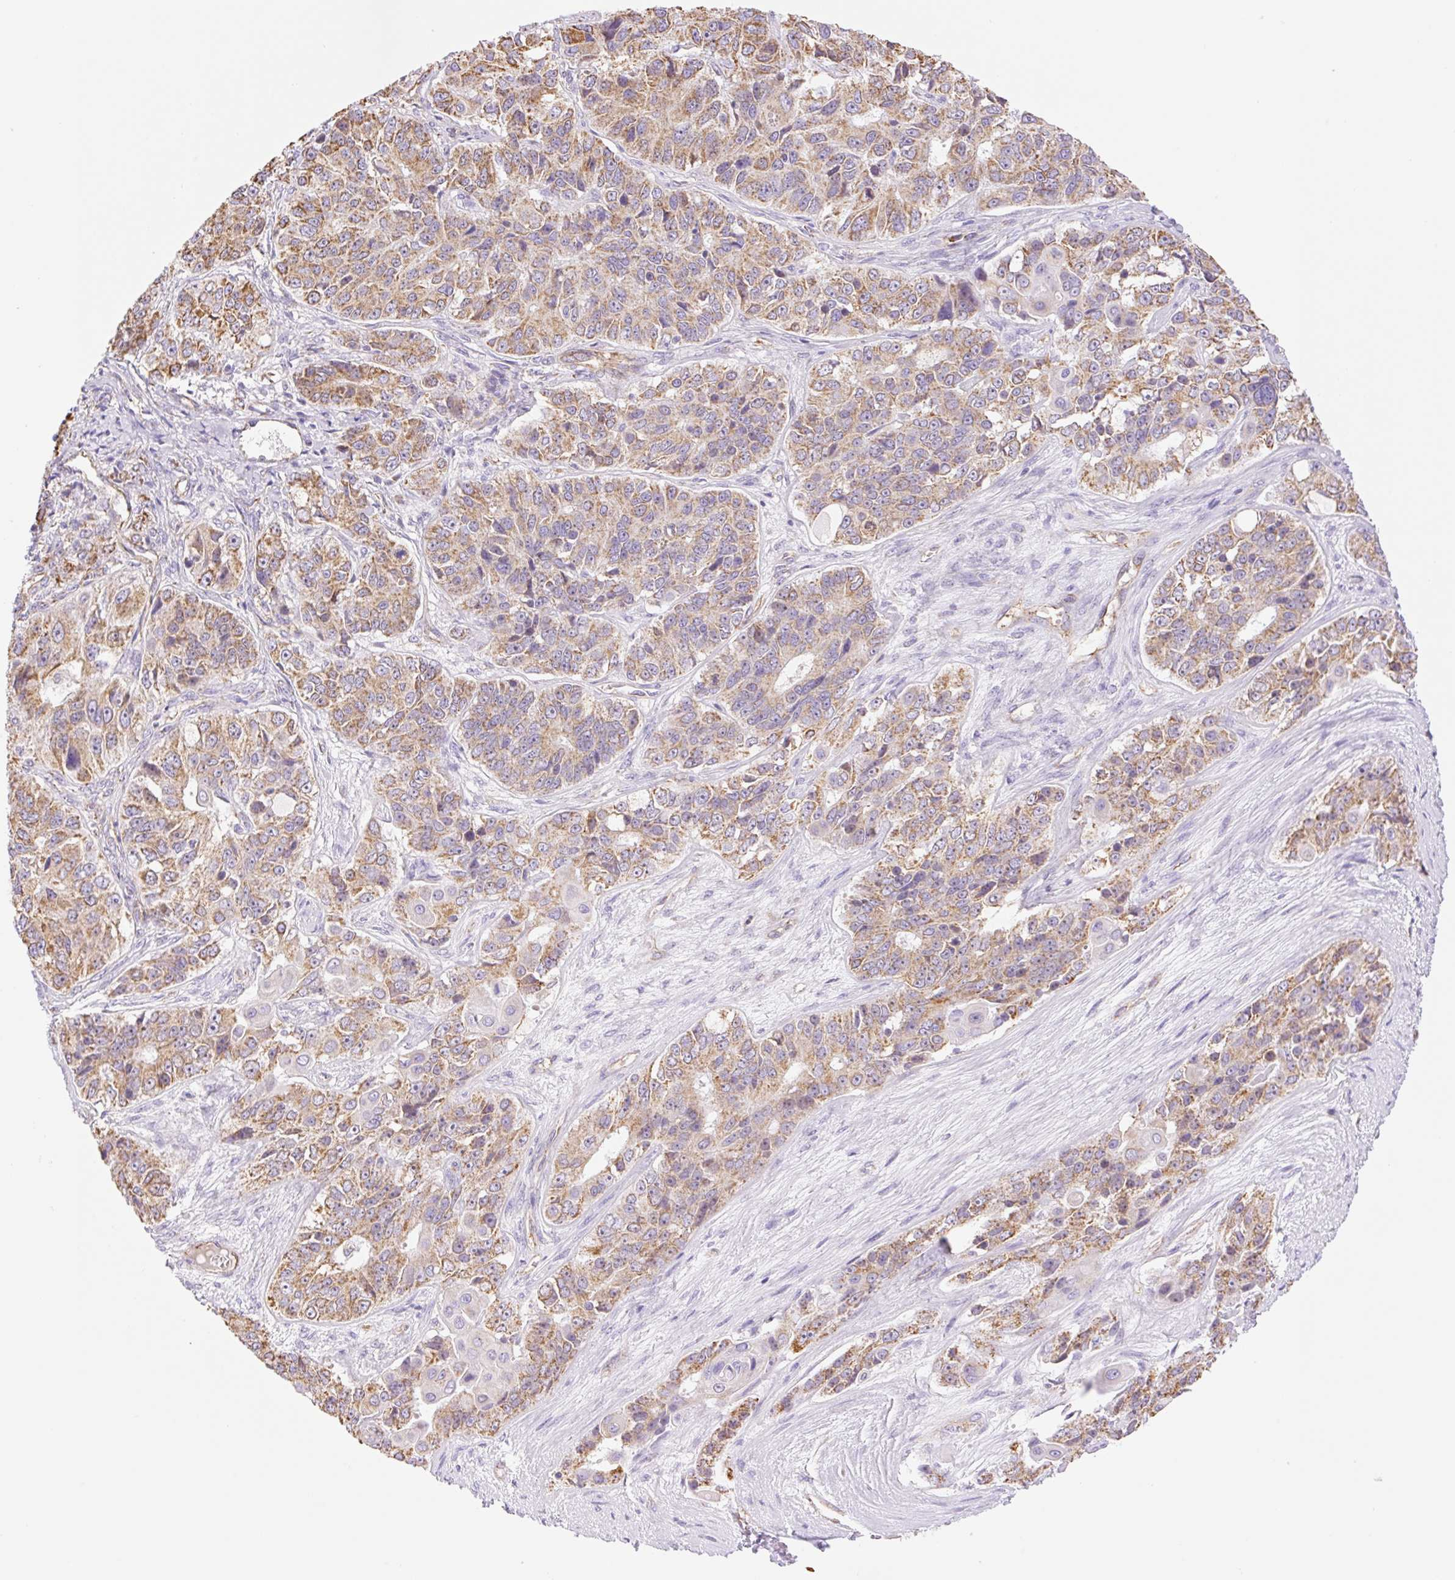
{"staining": {"intensity": "moderate", "quantity": "25%-75%", "location": "cytoplasmic/membranous"}, "tissue": "ovarian cancer", "cell_type": "Tumor cells", "image_type": "cancer", "snomed": [{"axis": "morphology", "description": "Carcinoma, endometroid"}, {"axis": "topography", "description": "Ovary"}], "caption": "The immunohistochemical stain labels moderate cytoplasmic/membranous positivity in tumor cells of ovarian endometroid carcinoma tissue.", "gene": "ESAM", "patient": {"sex": "female", "age": 51}}